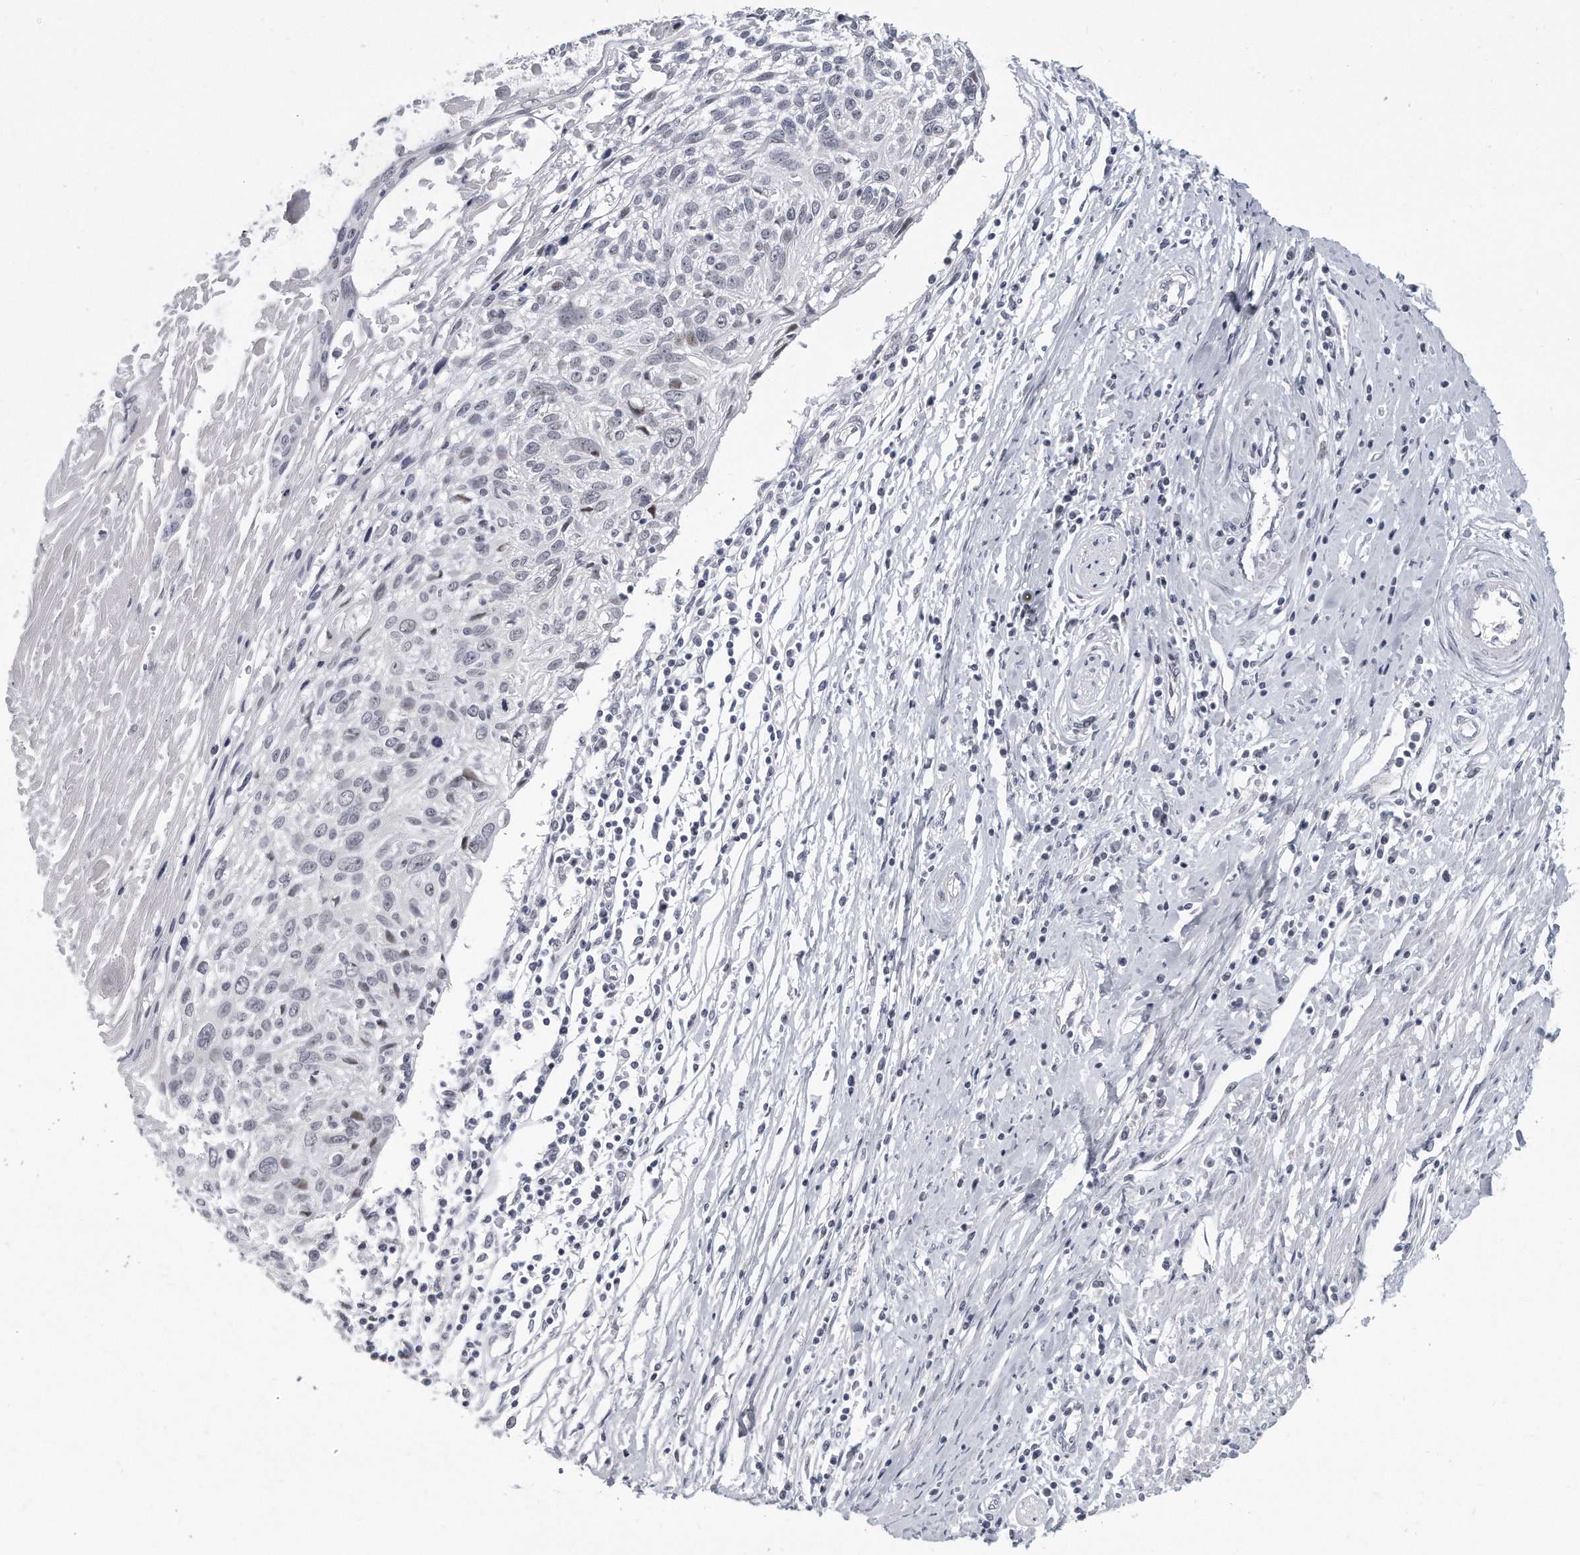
{"staining": {"intensity": "negative", "quantity": "none", "location": "none"}, "tissue": "cervical cancer", "cell_type": "Tumor cells", "image_type": "cancer", "snomed": [{"axis": "morphology", "description": "Squamous cell carcinoma, NOS"}, {"axis": "topography", "description": "Cervix"}], "caption": "DAB (3,3'-diaminobenzidine) immunohistochemical staining of human squamous cell carcinoma (cervical) reveals no significant expression in tumor cells.", "gene": "TFCP2L1", "patient": {"sex": "female", "age": 51}}